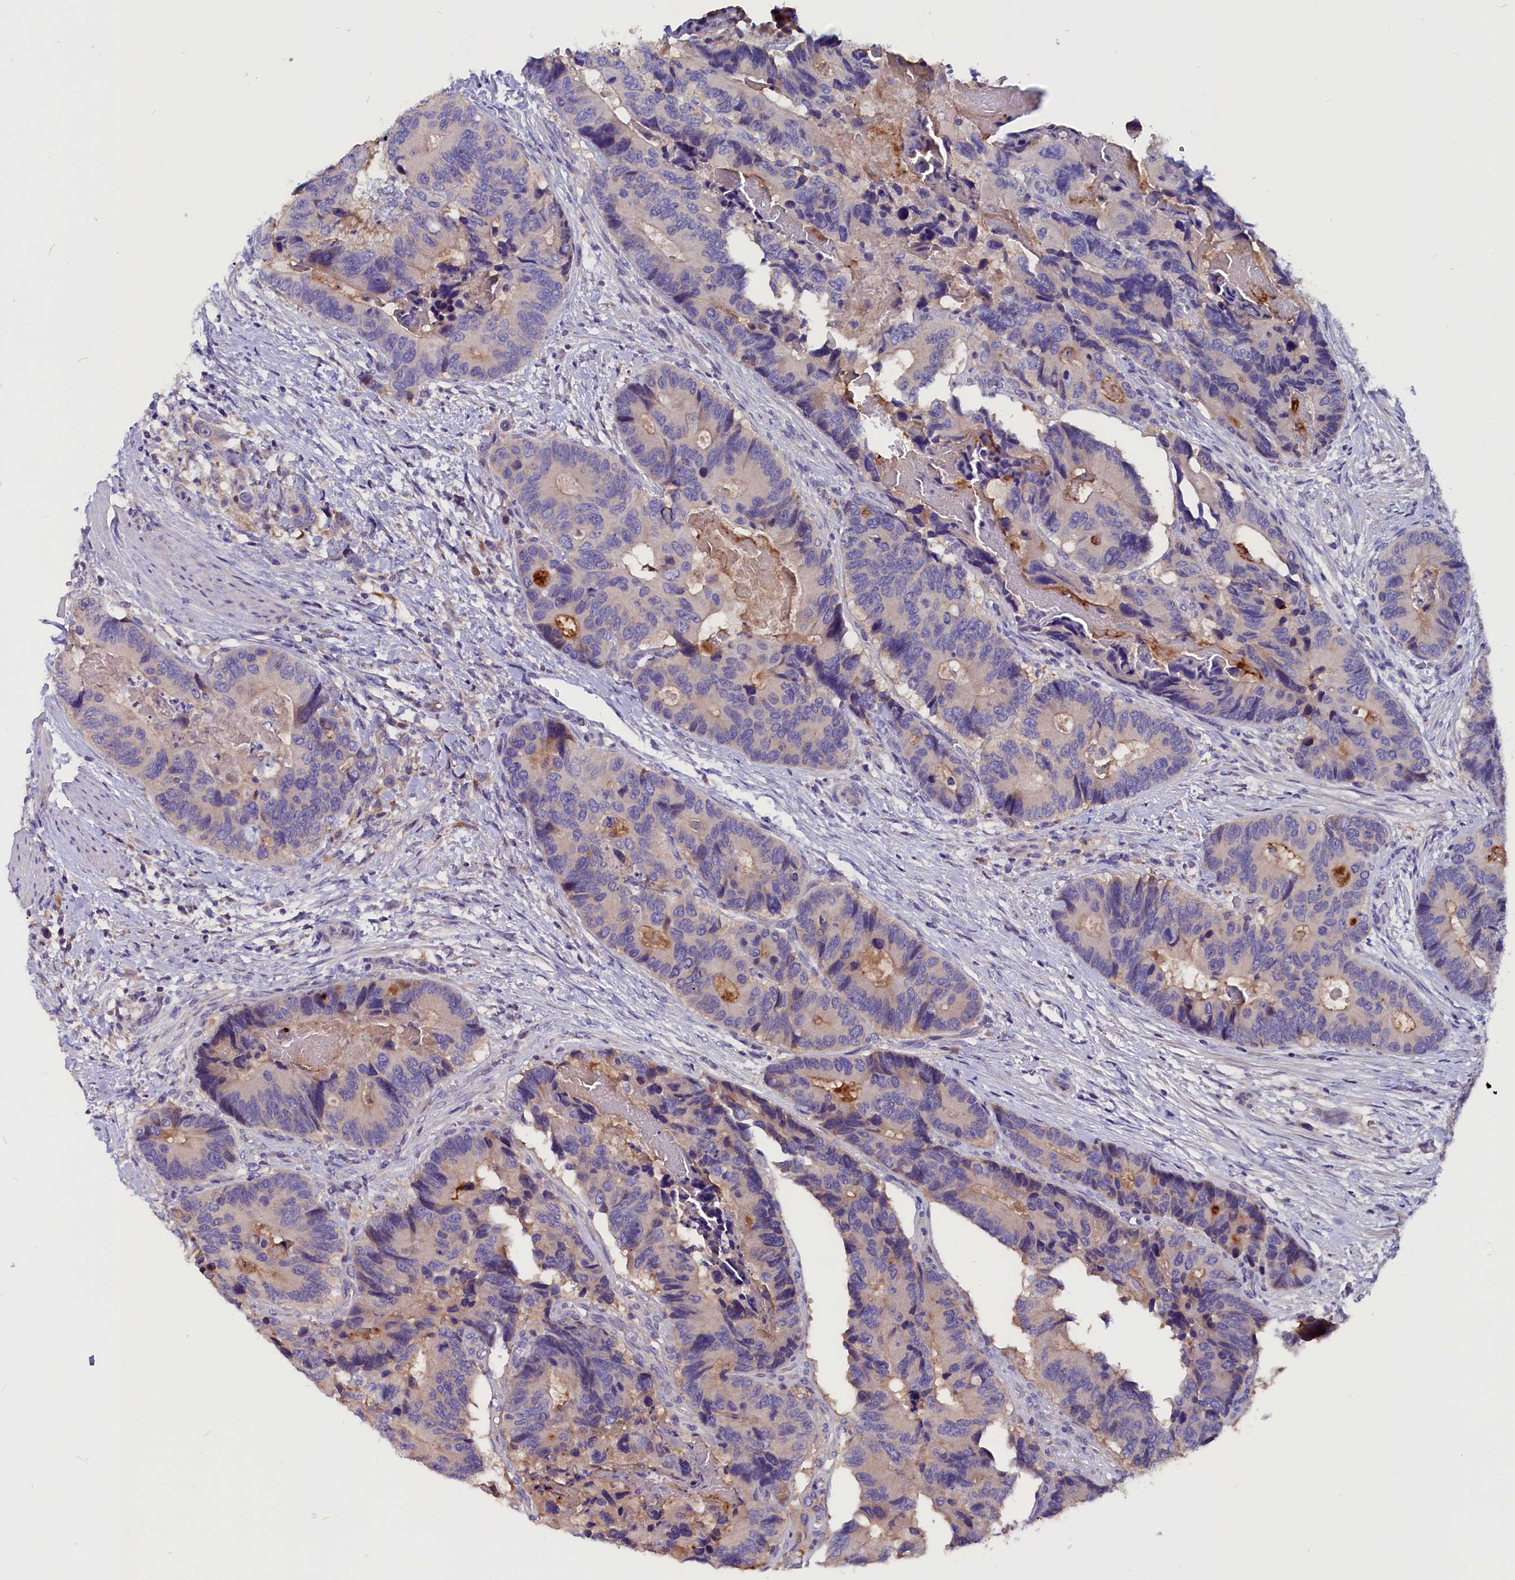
{"staining": {"intensity": "negative", "quantity": "none", "location": "none"}, "tissue": "colorectal cancer", "cell_type": "Tumor cells", "image_type": "cancer", "snomed": [{"axis": "morphology", "description": "Adenocarcinoma, NOS"}, {"axis": "topography", "description": "Colon"}], "caption": "Immunohistochemical staining of human colorectal adenocarcinoma demonstrates no significant expression in tumor cells.", "gene": "CCBE1", "patient": {"sex": "male", "age": 84}}